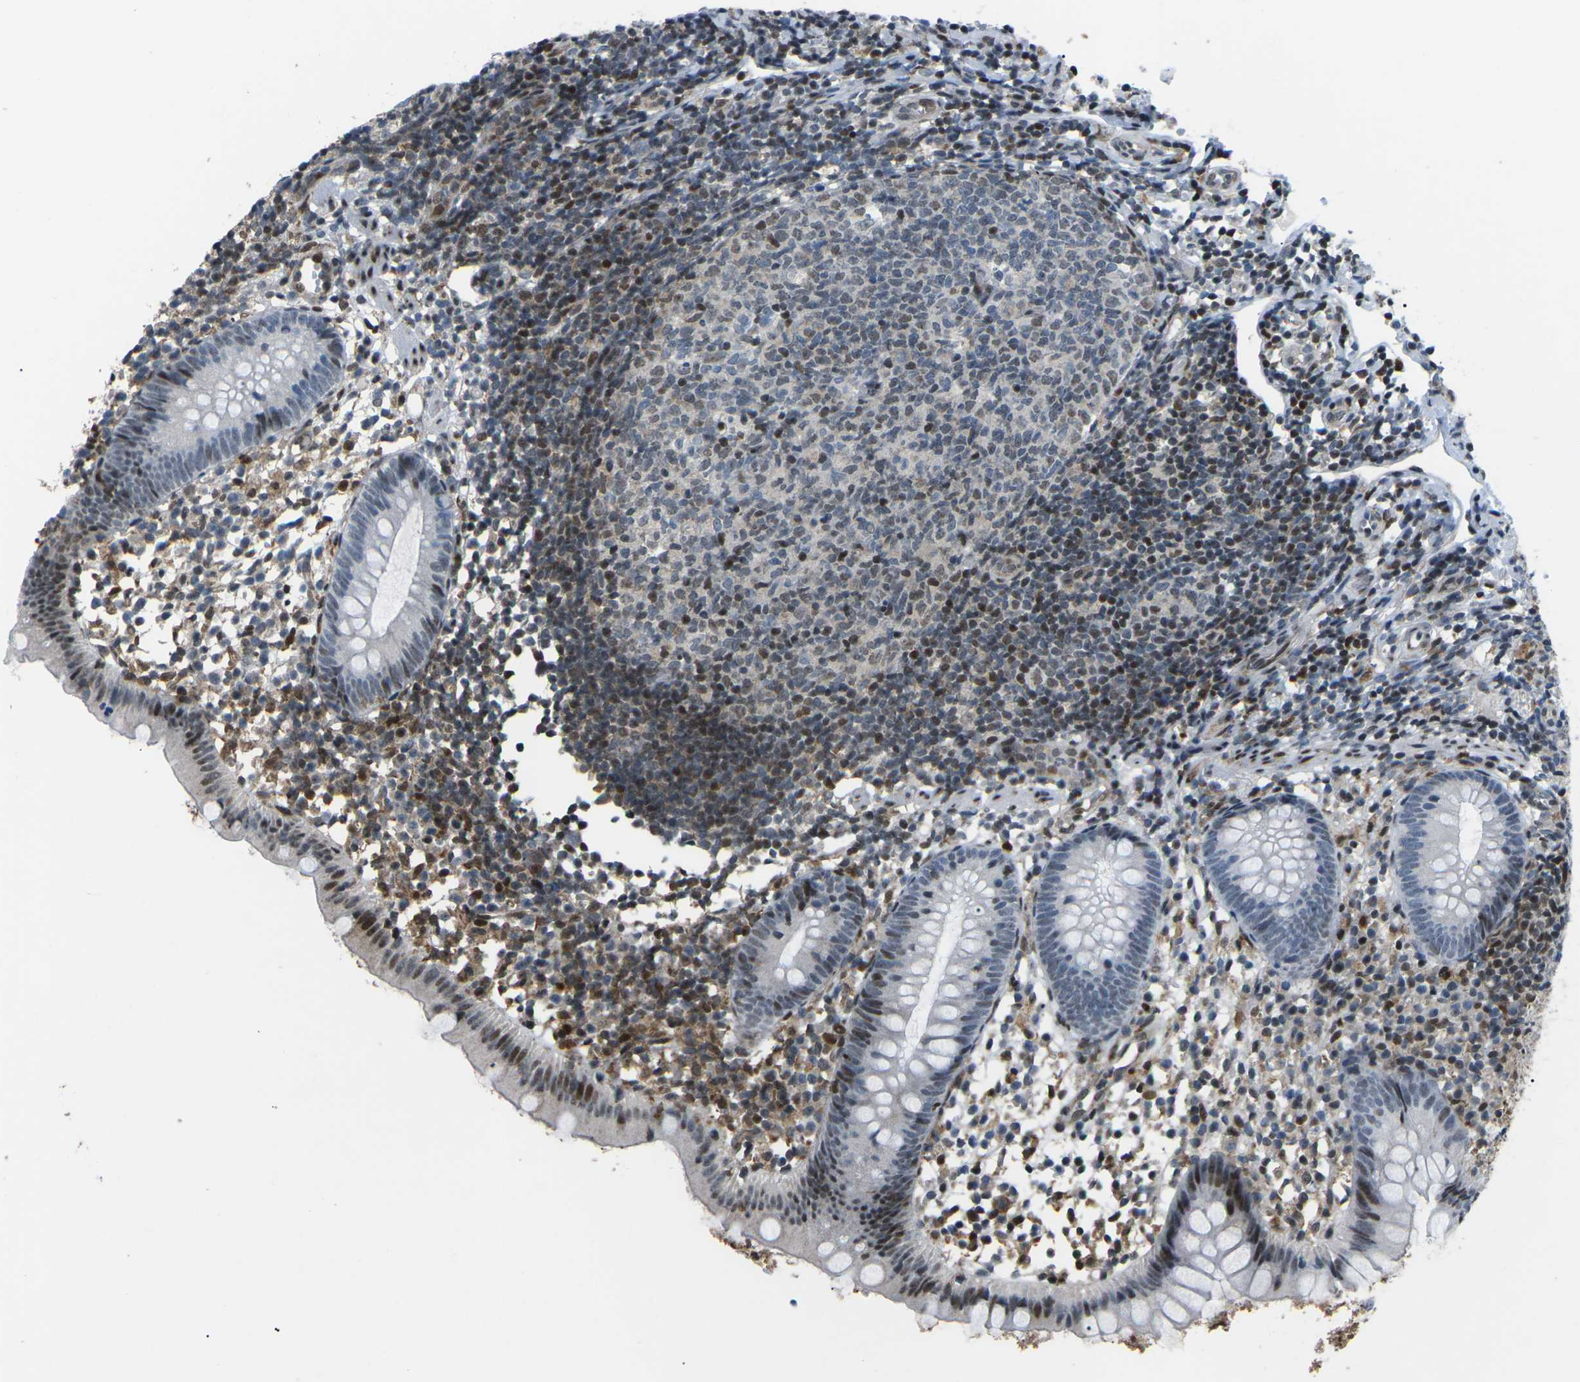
{"staining": {"intensity": "moderate", "quantity": "<25%", "location": "nuclear"}, "tissue": "appendix", "cell_type": "Glandular cells", "image_type": "normal", "snomed": [{"axis": "morphology", "description": "Normal tissue, NOS"}, {"axis": "topography", "description": "Appendix"}], "caption": "The micrograph displays staining of normal appendix, revealing moderate nuclear protein expression (brown color) within glandular cells. (brown staining indicates protein expression, while blue staining denotes nuclei).", "gene": "MBNL1", "patient": {"sex": "female", "age": 20}}